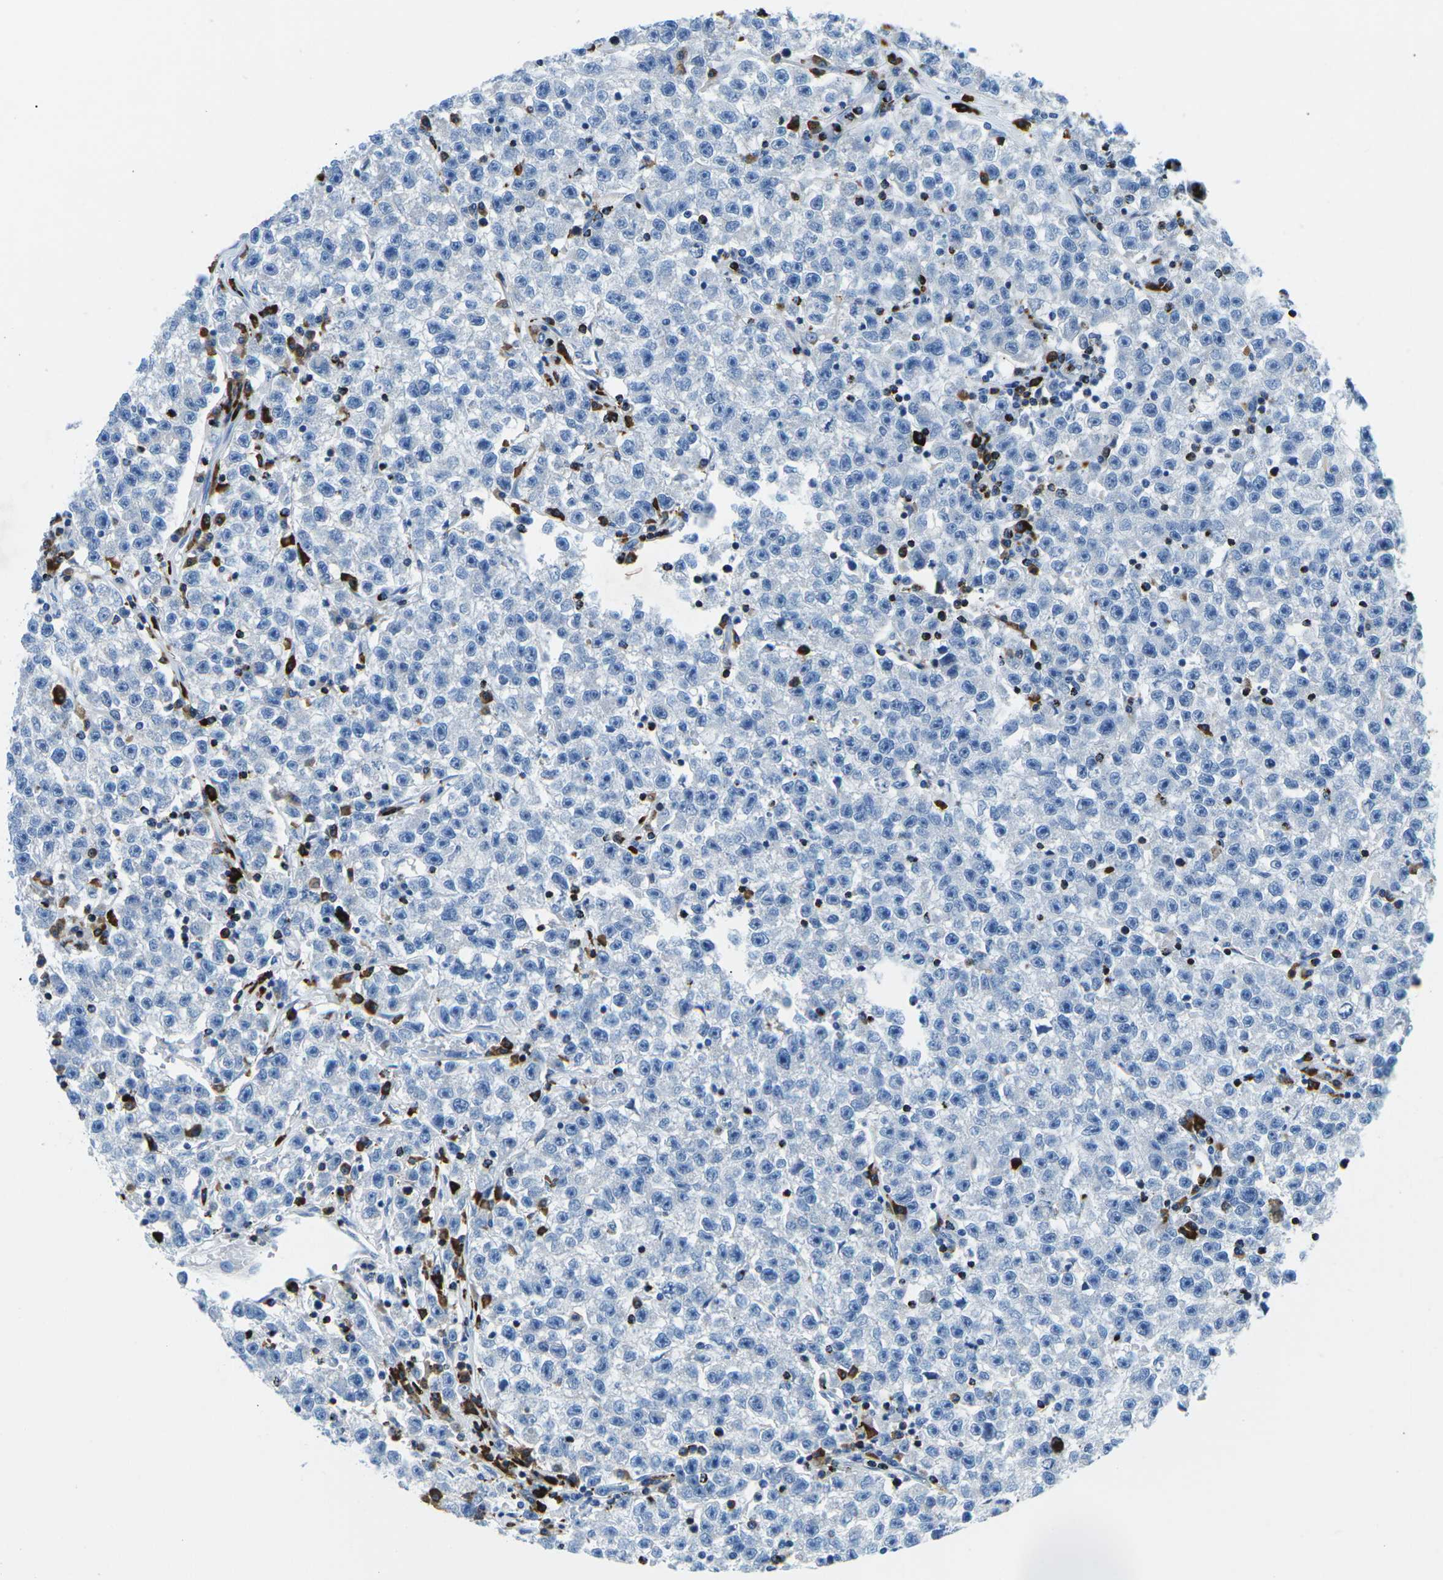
{"staining": {"intensity": "negative", "quantity": "none", "location": "none"}, "tissue": "testis cancer", "cell_type": "Tumor cells", "image_type": "cancer", "snomed": [{"axis": "morphology", "description": "Seminoma, NOS"}, {"axis": "topography", "description": "Testis"}], "caption": "Tumor cells are negative for brown protein staining in testis cancer.", "gene": "MC4R", "patient": {"sex": "male", "age": 22}}